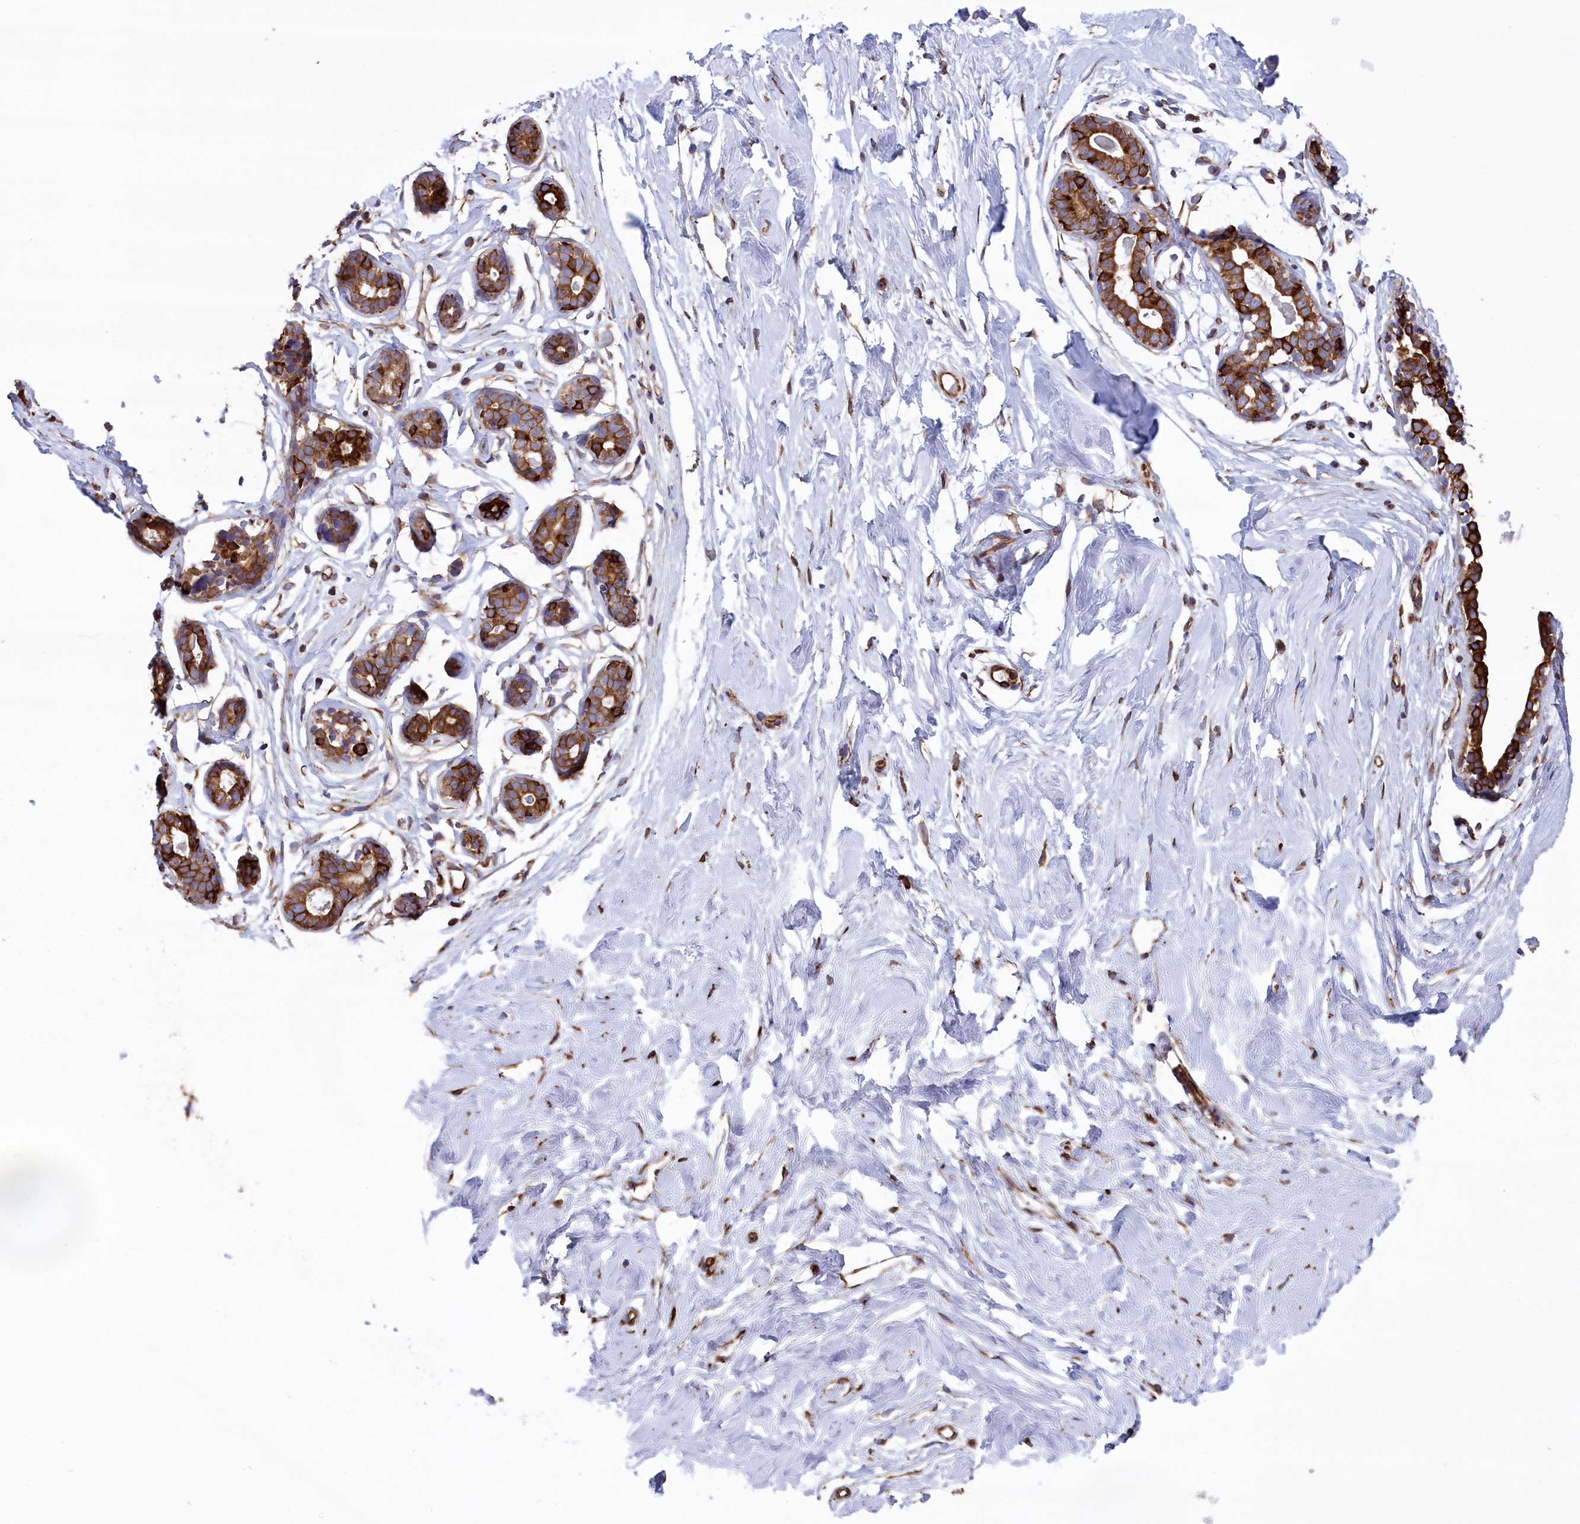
{"staining": {"intensity": "negative", "quantity": "none", "location": "none"}, "tissue": "breast", "cell_type": "Adipocytes", "image_type": "normal", "snomed": [{"axis": "morphology", "description": "Normal tissue, NOS"}, {"axis": "morphology", "description": "Adenoma, NOS"}, {"axis": "topography", "description": "Breast"}], "caption": "Protein analysis of benign breast shows no significant staining in adipocytes. Nuclei are stained in blue.", "gene": "GATB", "patient": {"sex": "female", "age": 23}}